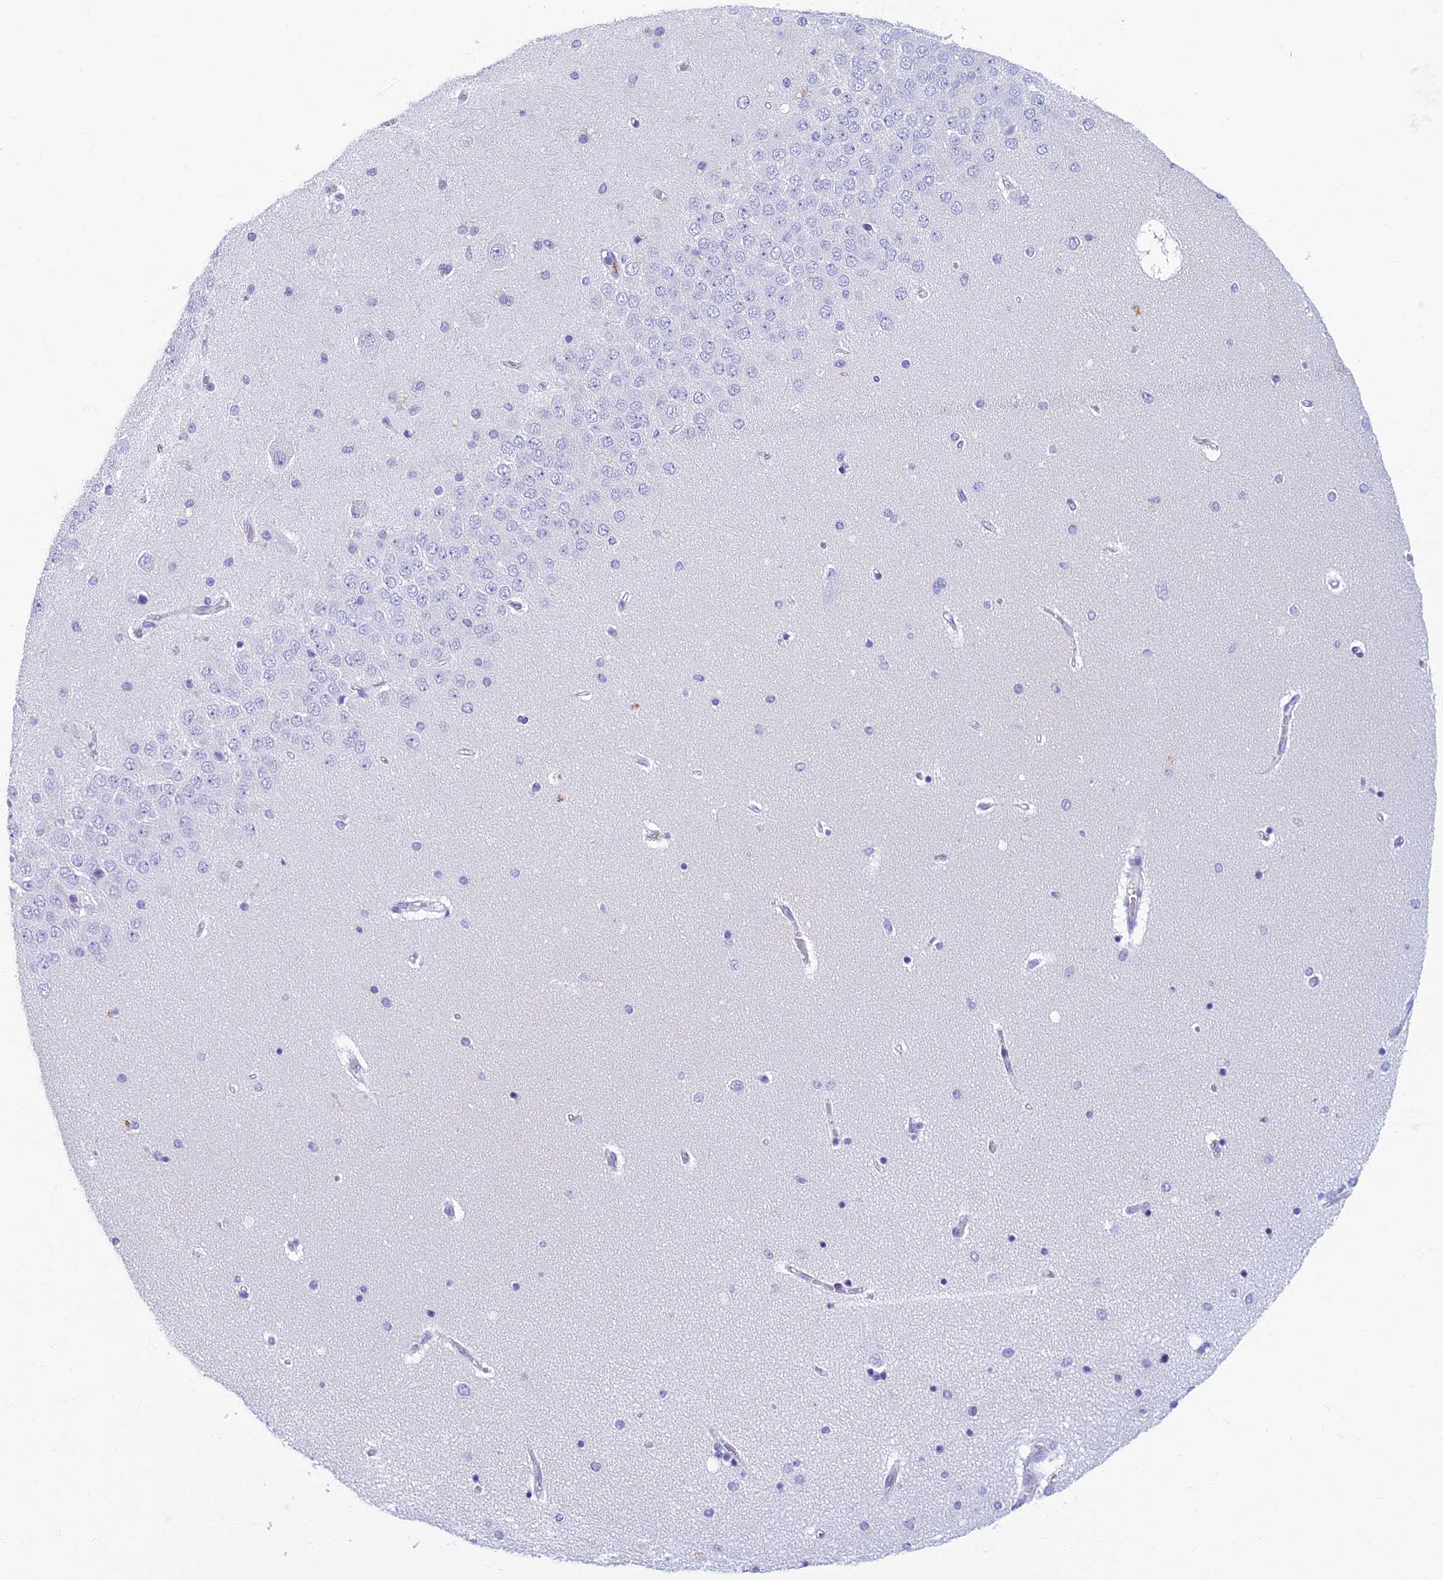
{"staining": {"intensity": "negative", "quantity": "none", "location": "none"}, "tissue": "hippocampus", "cell_type": "Glial cells", "image_type": "normal", "snomed": [{"axis": "morphology", "description": "Normal tissue, NOS"}, {"axis": "topography", "description": "Hippocampus"}], "caption": "Histopathology image shows no significant protein positivity in glial cells of normal hippocampus. (DAB (3,3'-diaminobenzidine) immunohistochemistry (IHC) with hematoxylin counter stain).", "gene": "ETFRF1", "patient": {"sex": "female", "age": 54}}